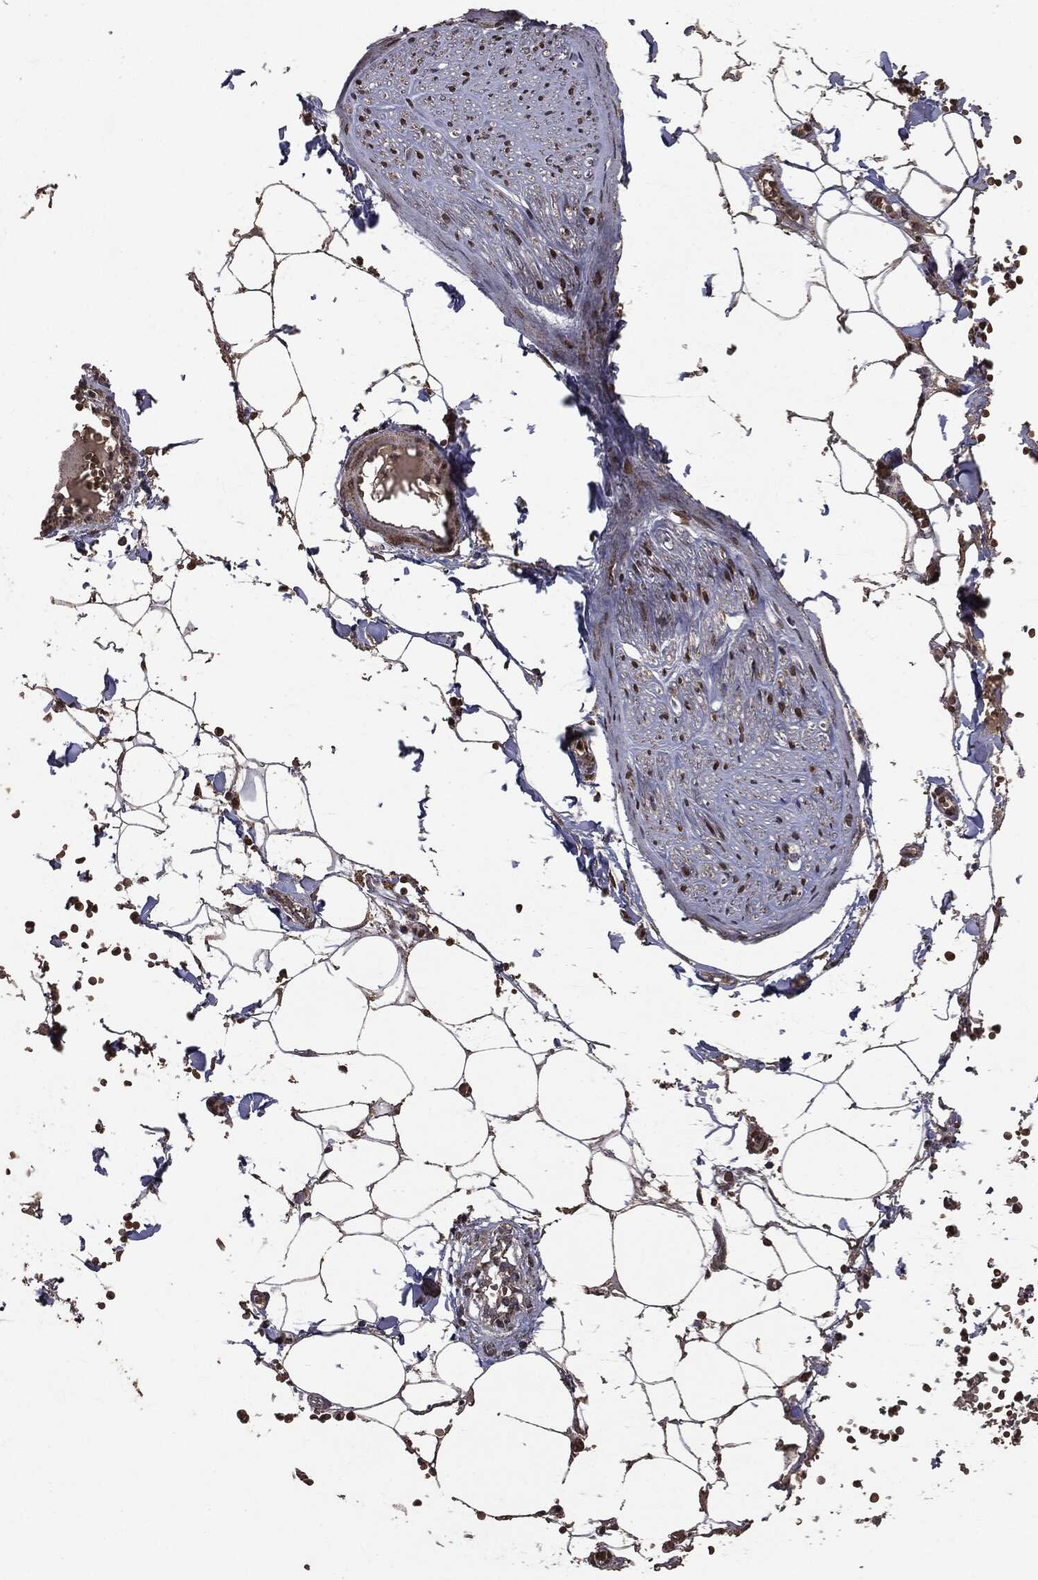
{"staining": {"intensity": "strong", "quantity": ">75%", "location": "cytoplasmic/membranous,nuclear"}, "tissue": "adipose tissue", "cell_type": "Adipocytes", "image_type": "normal", "snomed": [{"axis": "morphology", "description": "Normal tissue, NOS"}, {"axis": "morphology", "description": "Squamous cell carcinoma, NOS"}, {"axis": "topography", "description": "Cartilage tissue"}, {"axis": "topography", "description": "Lung"}], "caption": "This image shows immunohistochemistry (IHC) staining of normal human adipose tissue, with high strong cytoplasmic/membranous,nuclear expression in approximately >75% of adipocytes.", "gene": "PPP6R2", "patient": {"sex": "male", "age": 66}}